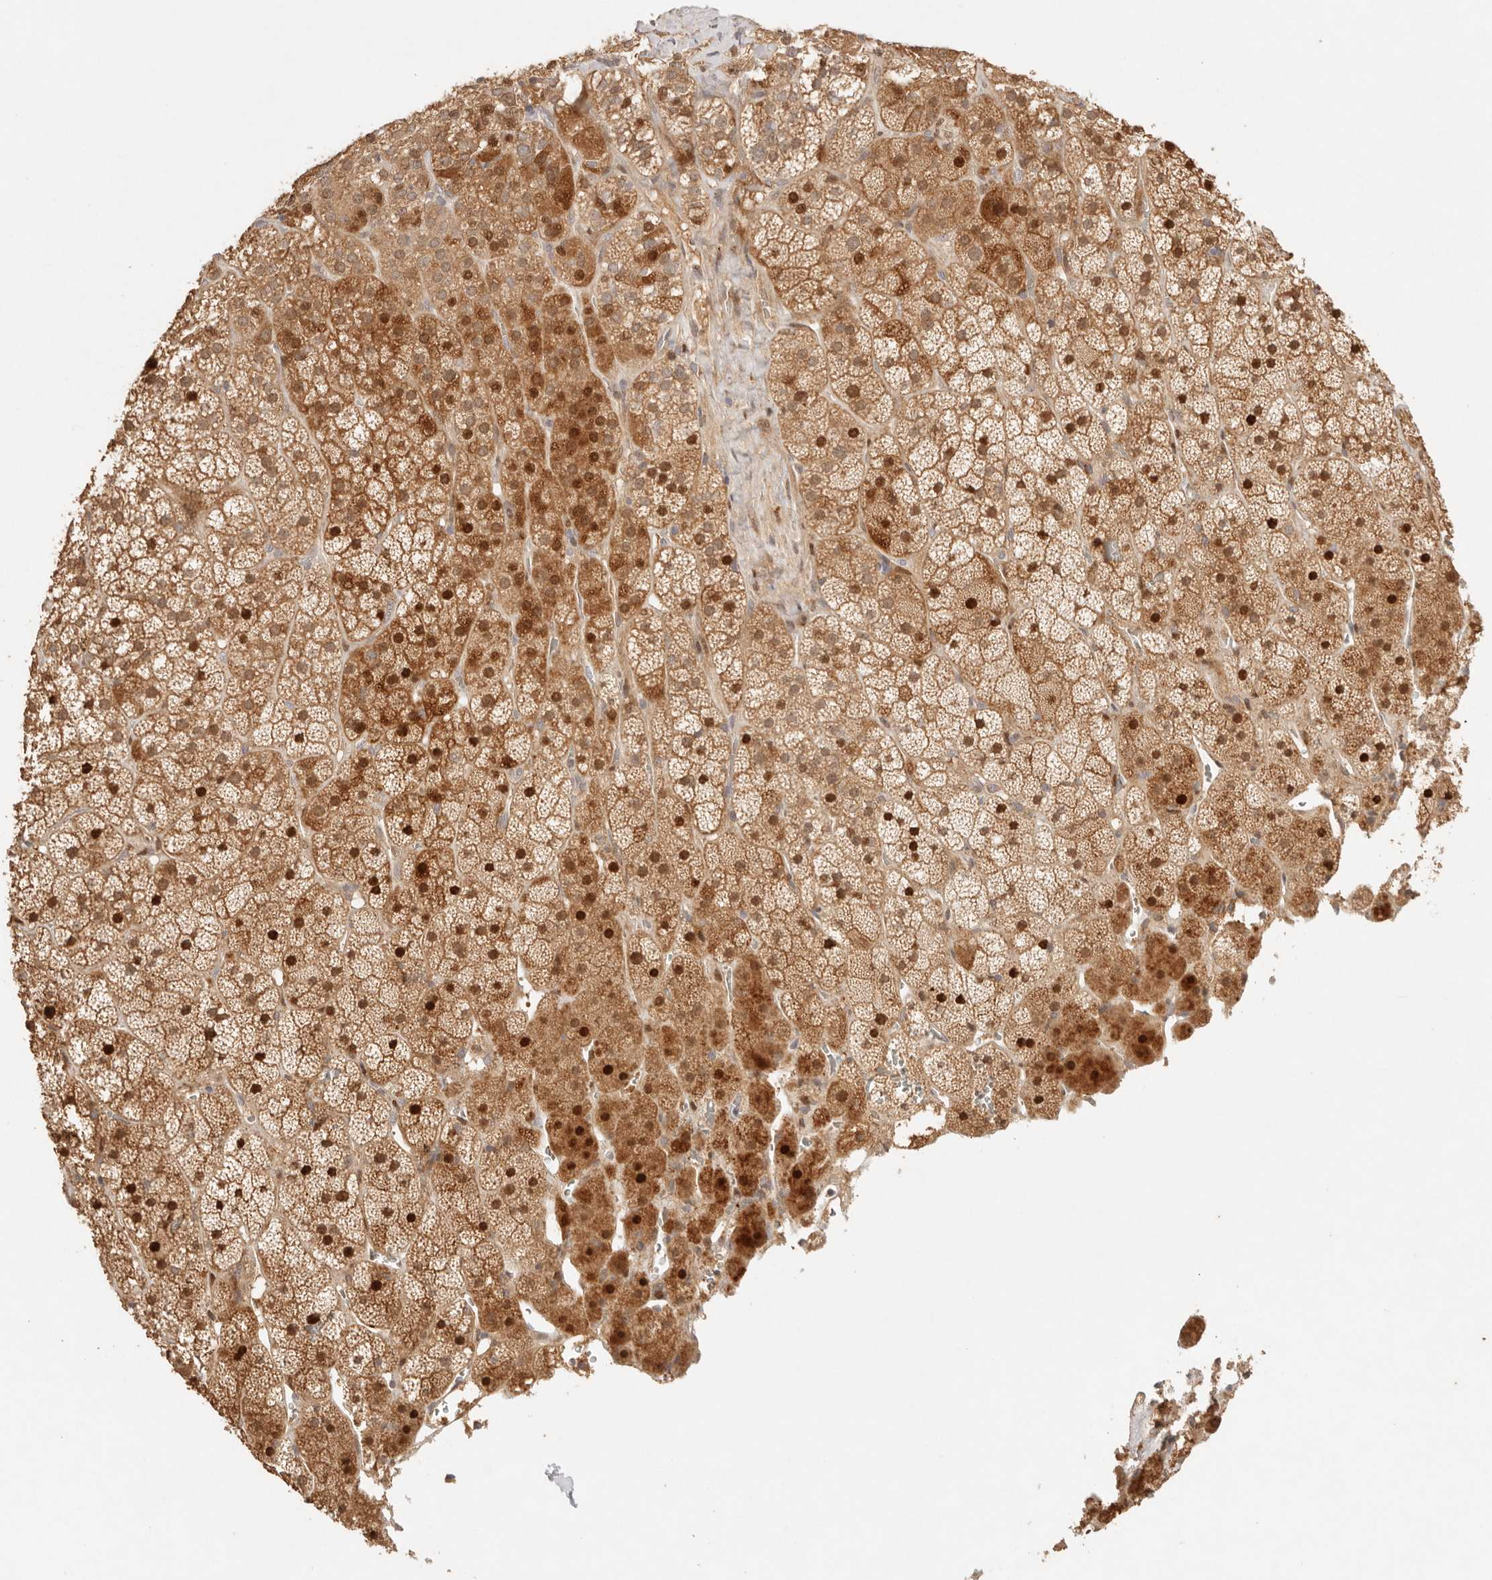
{"staining": {"intensity": "strong", "quantity": ">75%", "location": "cytoplasmic/membranous,nuclear"}, "tissue": "adrenal gland", "cell_type": "Glandular cells", "image_type": "normal", "snomed": [{"axis": "morphology", "description": "Normal tissue, NOS"}, {"axis": "topography", "description": "Adrenal gland"}], "caption": "IHC of normal human adrenal gland displays high levels of strong cytoplasmic/membranous,nuclear positivity in about >75% of glandular cells.", "gene": "PHLDA3", "patient": {"sex": "male", "age": 57}}